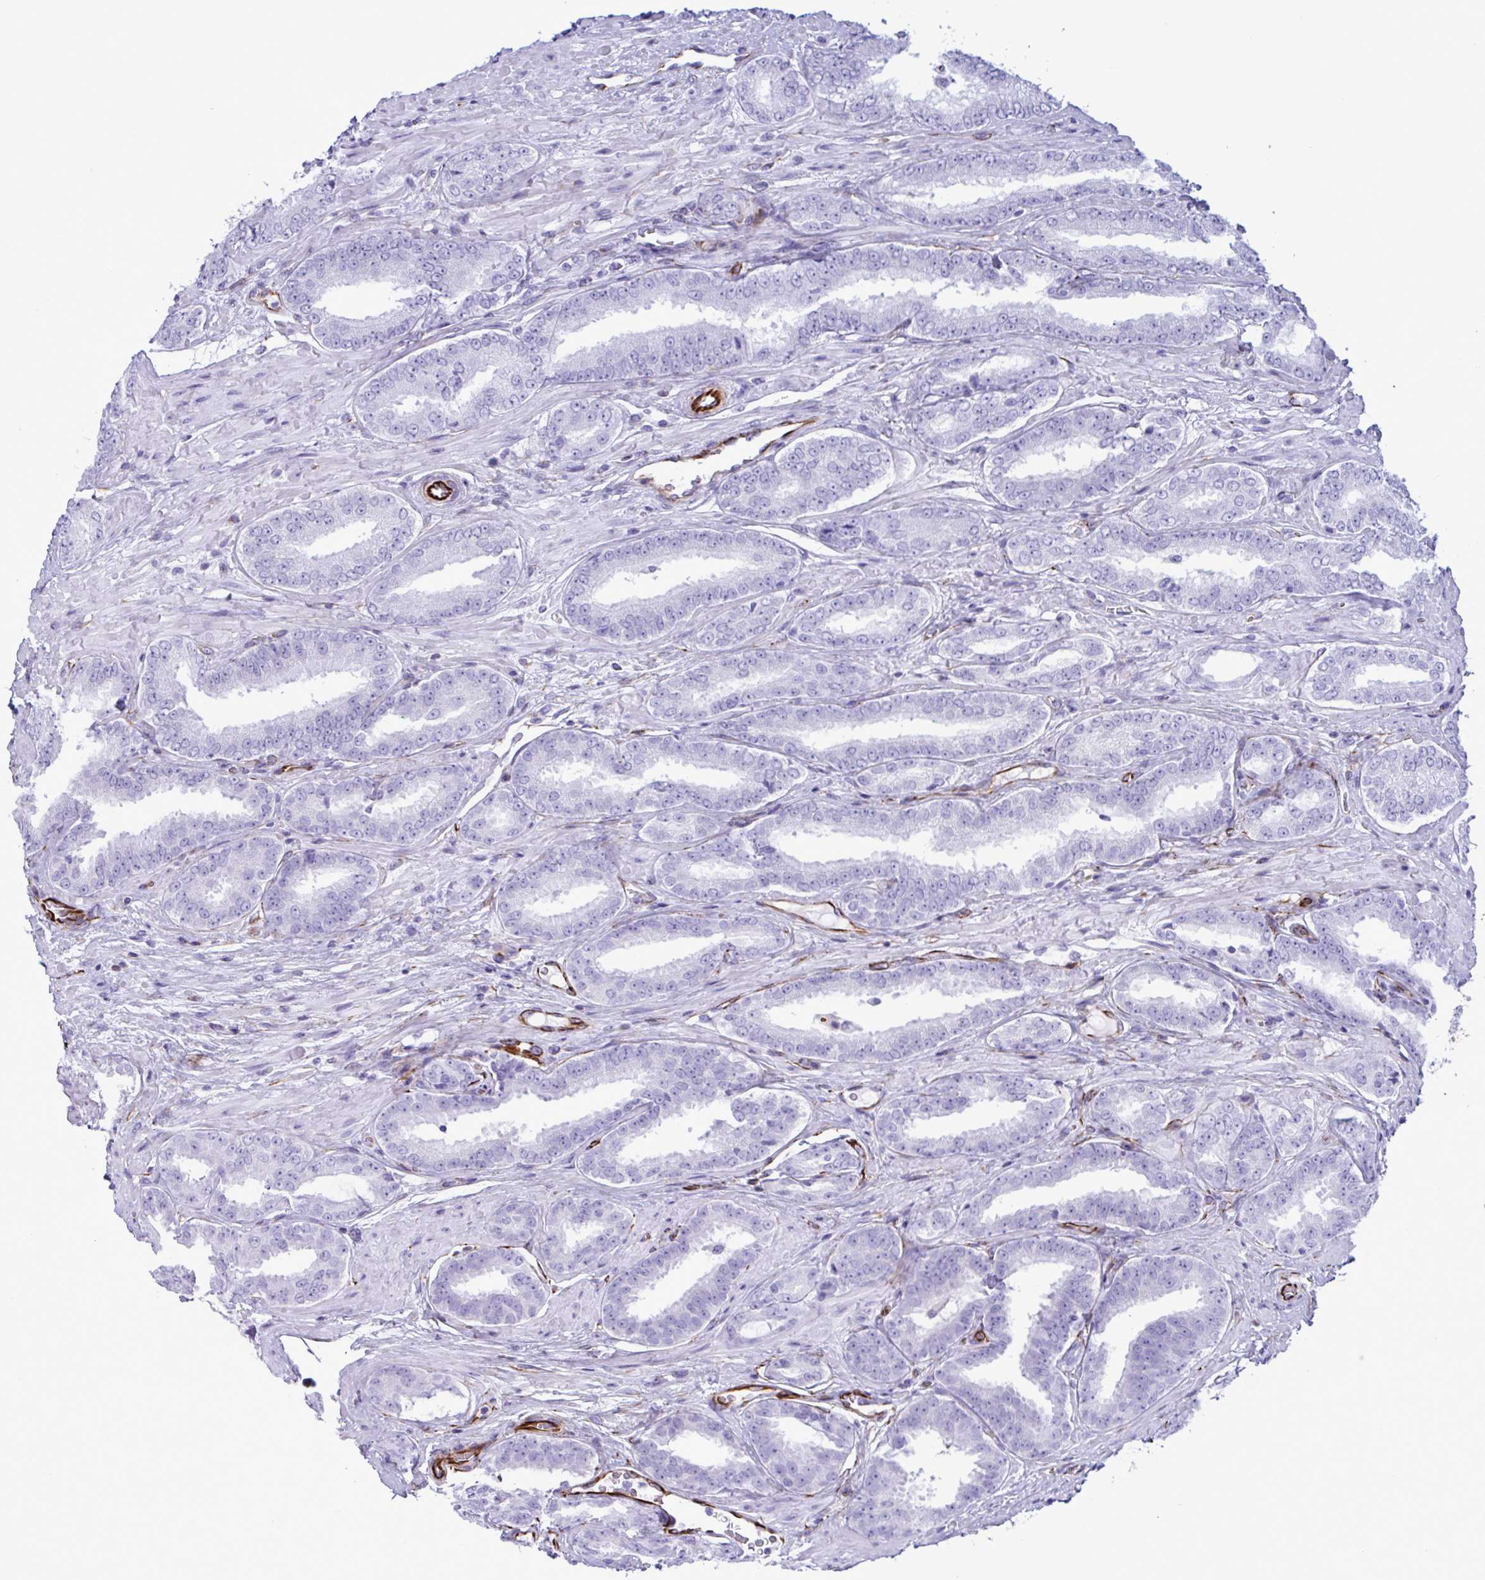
{"staining": {"intensity": "negative", "quantity": "none", "location": "none"}, "tissue": "prostate cancer", "cell_type": "Tumor cells", "image_type": "cancer", "snomed": [{"axis": "morphology", "description": "Adenocarcinoma, High grade"}, {"axis": "topography", "description": "Prostate"}], "caption": "High power microscopy photomicrograph of an IHC histopathology image of prostate cancer, revealing no significant staining in tumor cells.", "gene": "SMAD5", "patient": {"sex": "male", "age": 72}}